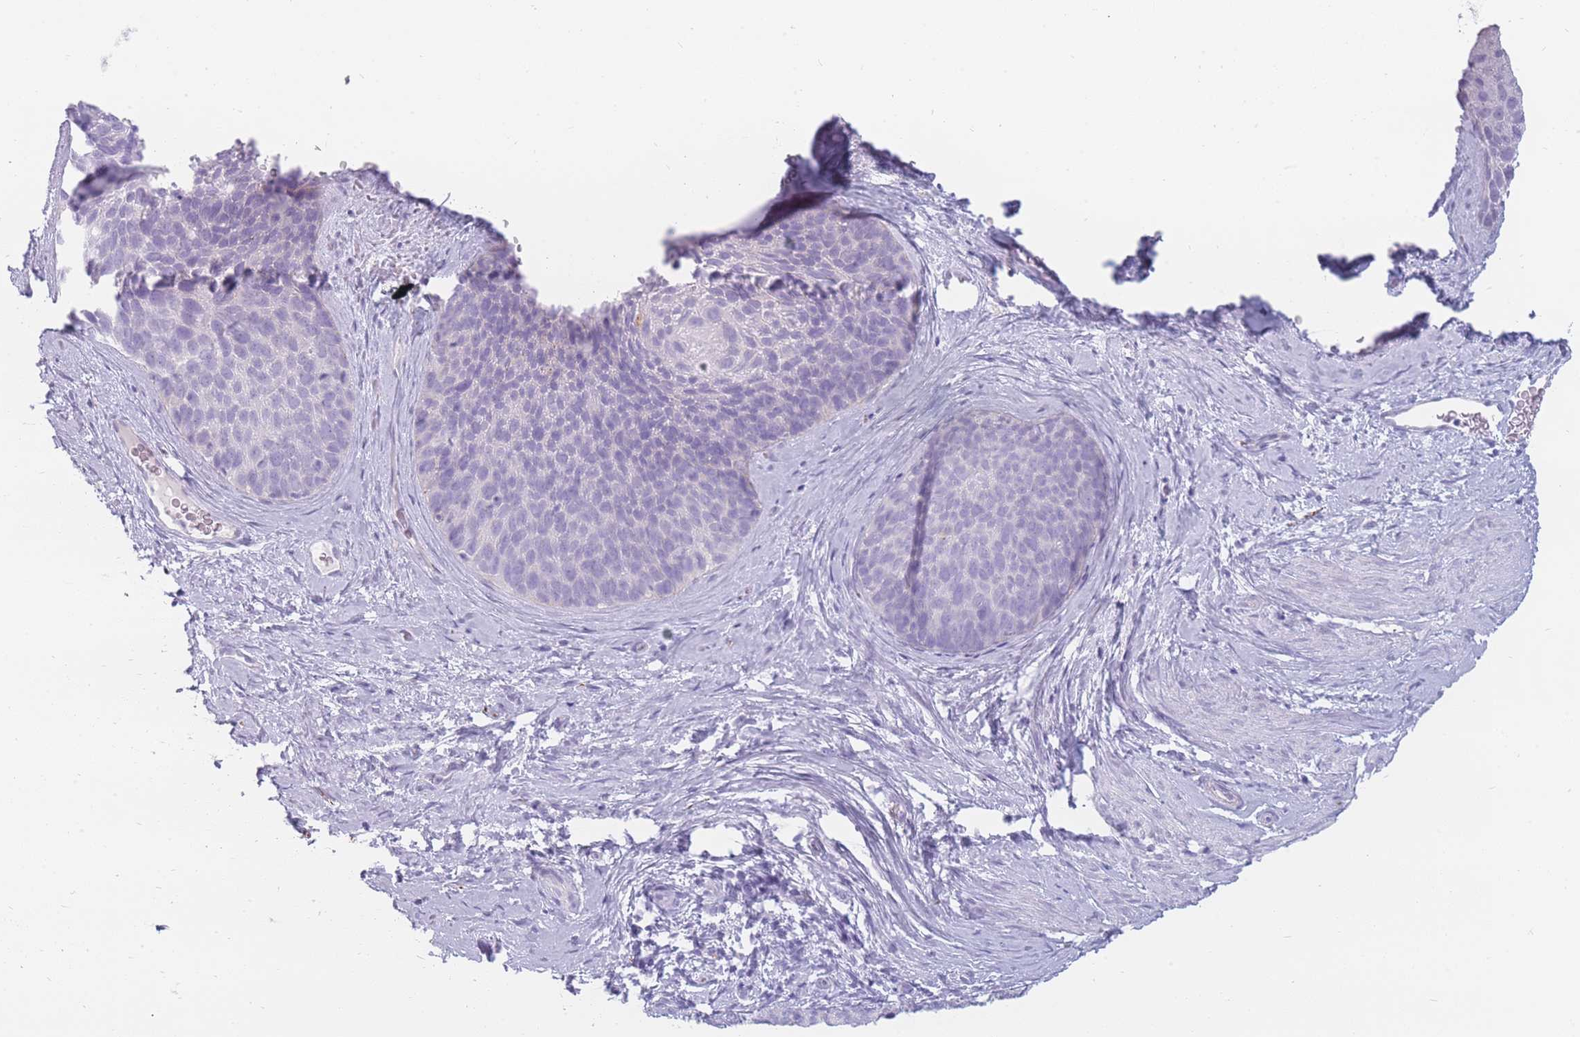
{"staining": {"intensity": "negative", "quantity": "none", "location": "none"}, "tissue": "cervical cancer", "cell_type": "Tumor cells", "image_type": "cancer", "snomed": [{"axis": "morphology", "description": "Squamous cell carcinoma, NOS"}, {"axis": "topography", "description": "Cervix"}], "caption": "Immunohistochemical staining of cervical cancer (squamous cell carcinoma) demonstrates no significant staining in tumor cells.", "gene": "UPK1A", "patient": {"sex": "female", "age": 80}}